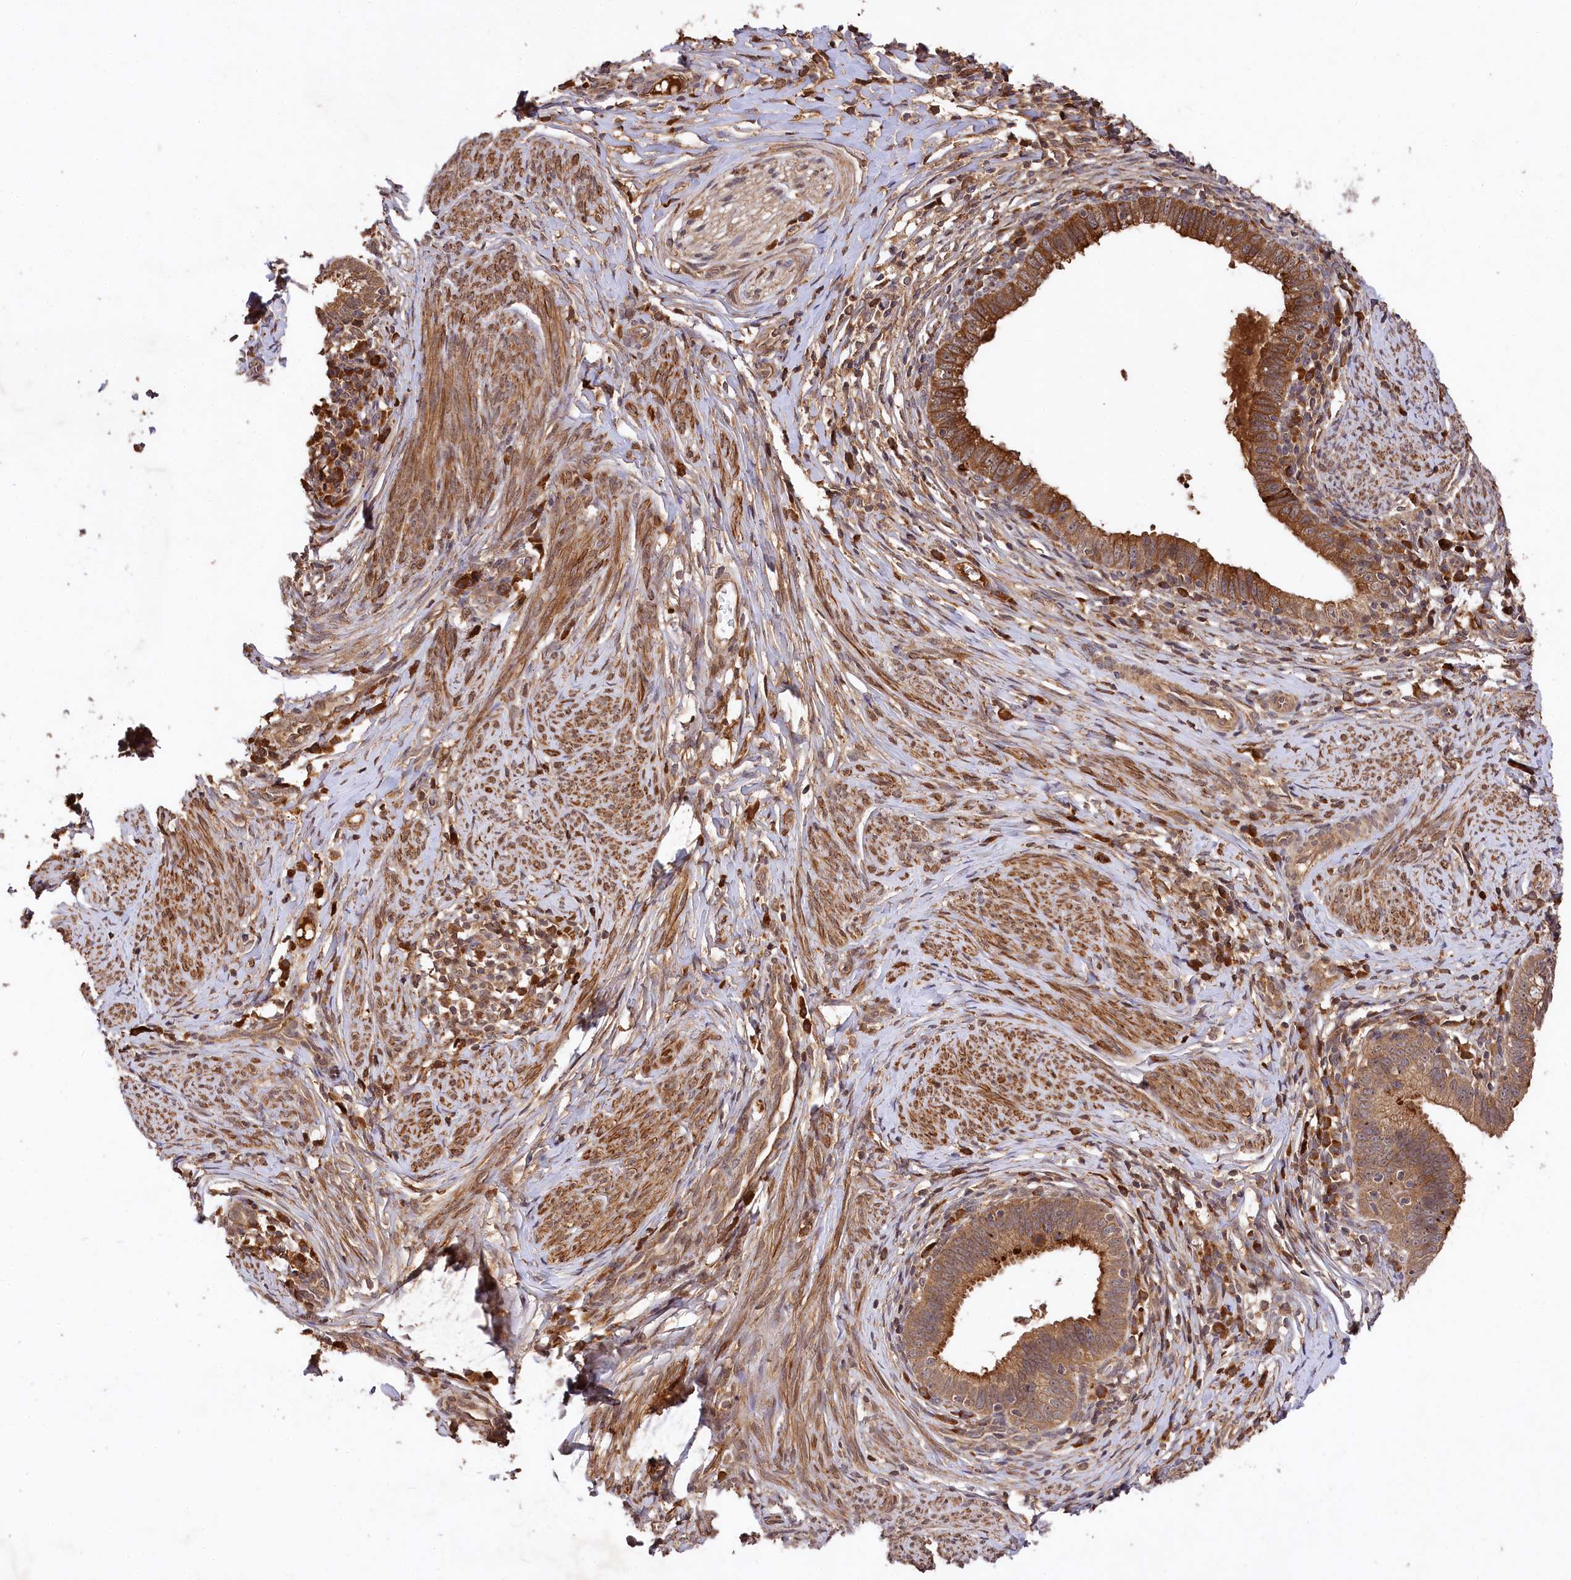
{"staining": {"intensity": "moderate", "quantity": ">75%", "location": "cytoplasmic/membranous"}, "tissue": "cervical cancer", "cell_type": "Tumor cells", "image_type": "cancer", "snomed": [{"axis": "morphology", "description": "Adenocarcinoma, NOS"}, {"axis": "topography", "description": "Cervix"}], "caption": "A high-resolution photomicrograph shows immunohistochemistry (IHC) staining of cervical cancer (adenocarcinoma), which exhibits moderate cytoplasmic/membranous staining in about >75% of tumor cells.", "gene": "MCF2L2", "patient": {"sex": "female", "age": 36}}